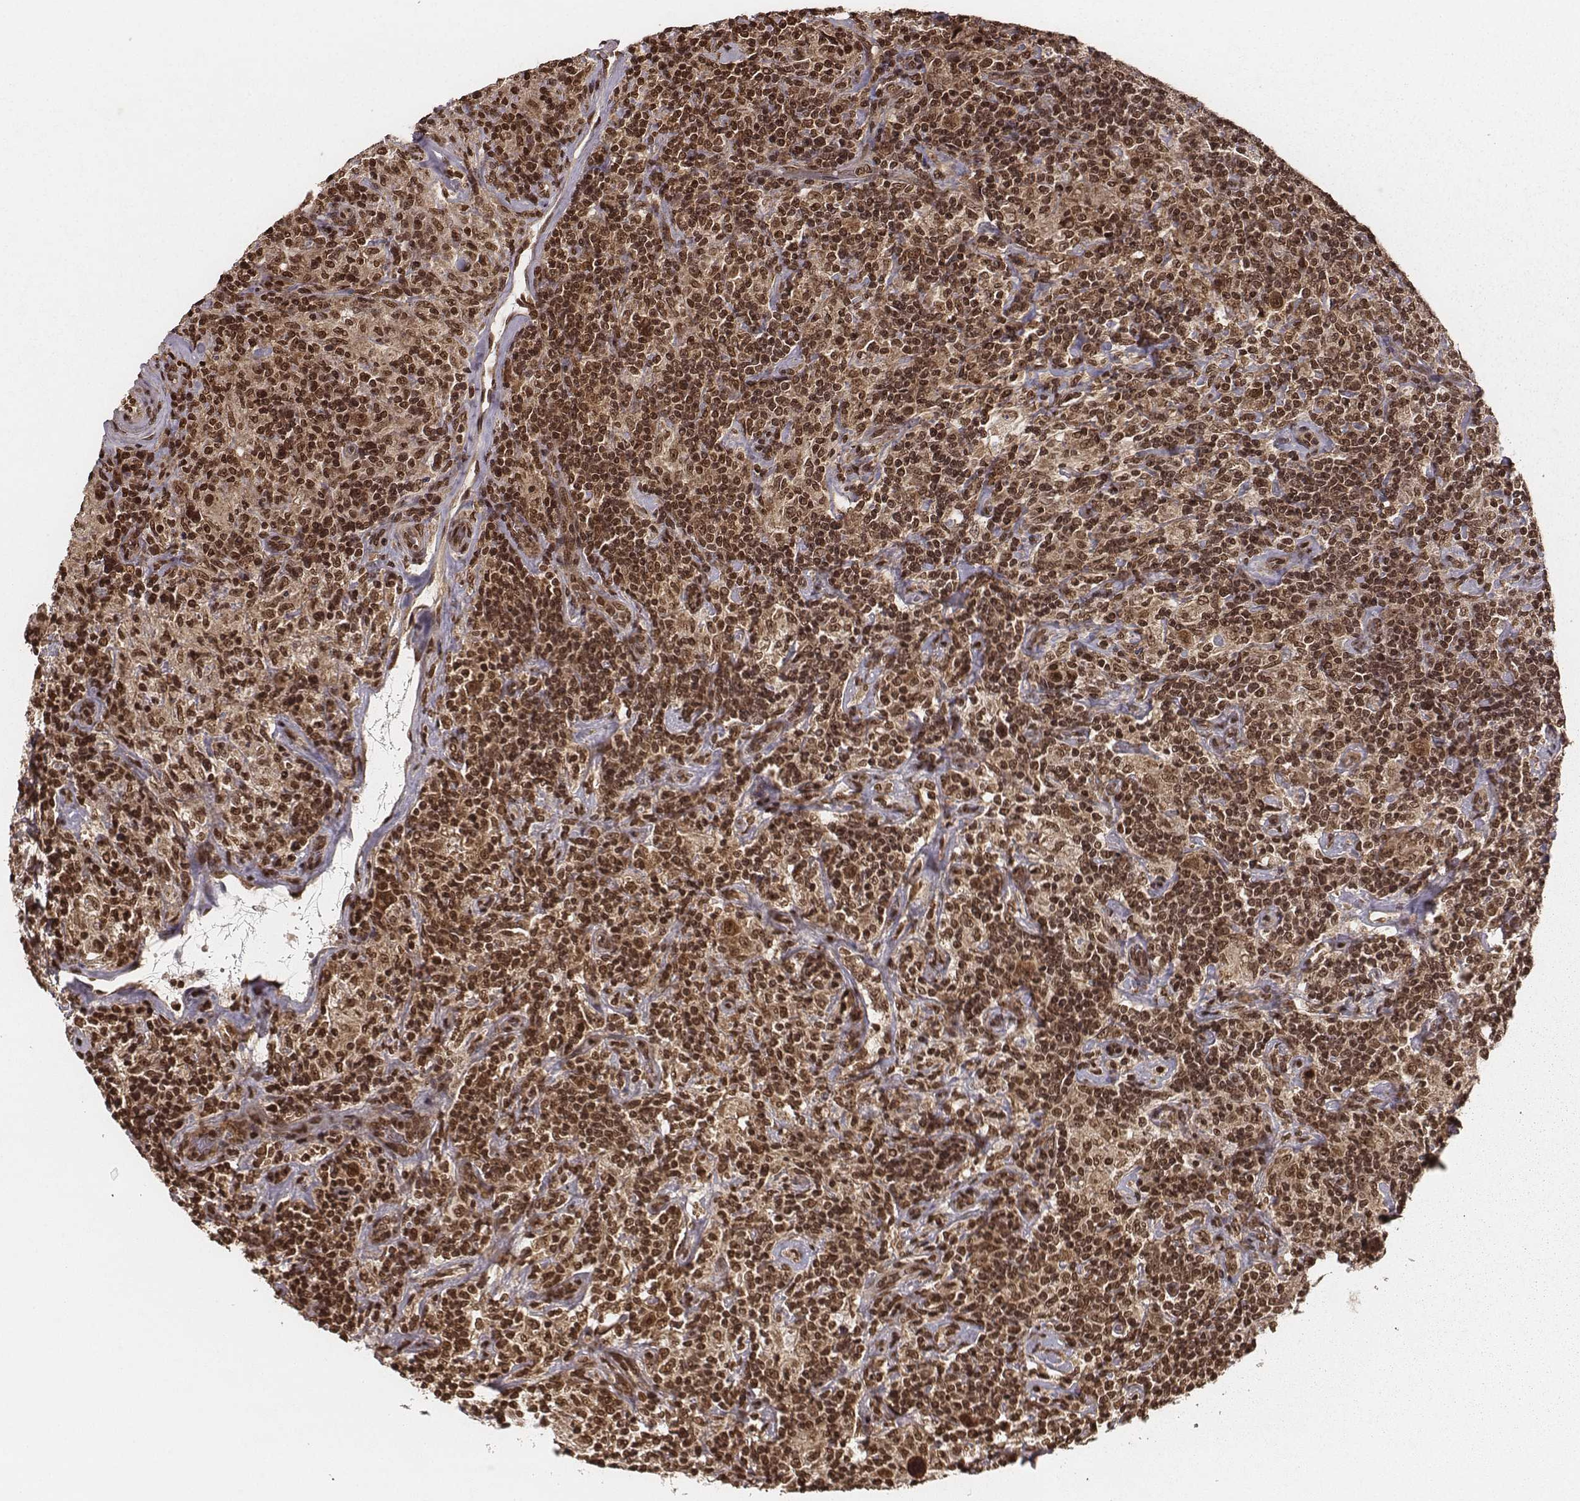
{"staining": {"intensity": "moderate", "quantity": ">75%", "location": "cytoplasmic/membranous,nuclear"}, "tissue": "lymphoma", "cell_type": "Tumor cells", "image_type": "cancer", "snomed": [{"axis": "morphology", "description": "Hodgkin's disease, NOS"}, {"axis": "topography", "description": "Lymph node"}], "caption": "The immunohistochemical stain labels moderate cytoplasmic/membranous and nuclear positivity in tumor cells of Hodgkin's disease tissue.", "gene": "NFX1", "patient": {"sex": "male", "age": 70}}